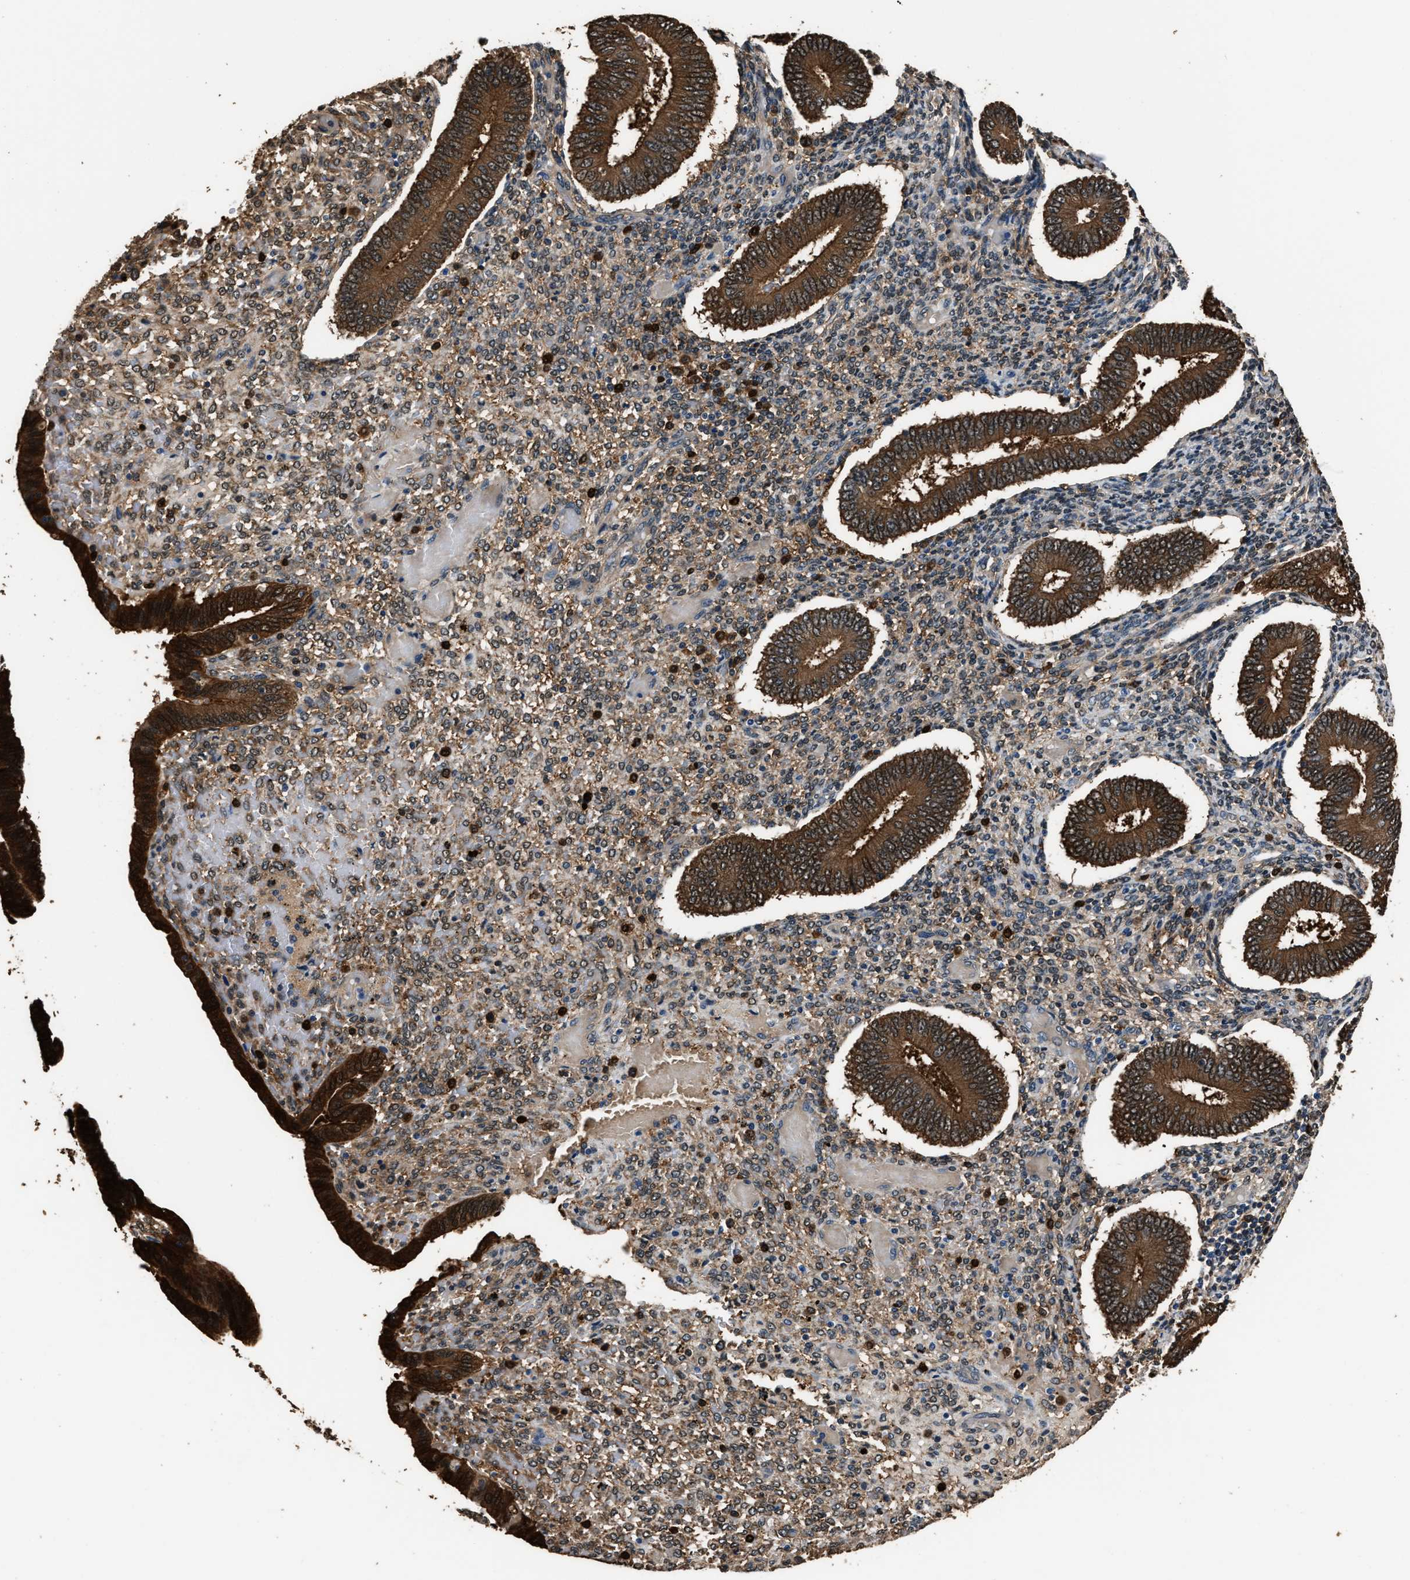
{"staining": {"intensity": "moderate", "quantity": "25%-75%", "location": "cytoplasmic/membranous"}, "tissue": "endometrium", "cell_type": "Cells in endometrial stroma", "image_type": "normal", "snomed": [{"axis": "morphology", "description": "Normal tissue, NOS"}, {"axis": "topography", "description": "Endometrium"}], "caption": "A photomicrograph showing moderate cytoplasmic/membranous staining in about 25%-75% of cells in endometrial stroma in normal endometrium, as visualized by brown immunohistochemical staining.", "gene": "GSTP1", "patient": {"sex": "female", "age": 42}}